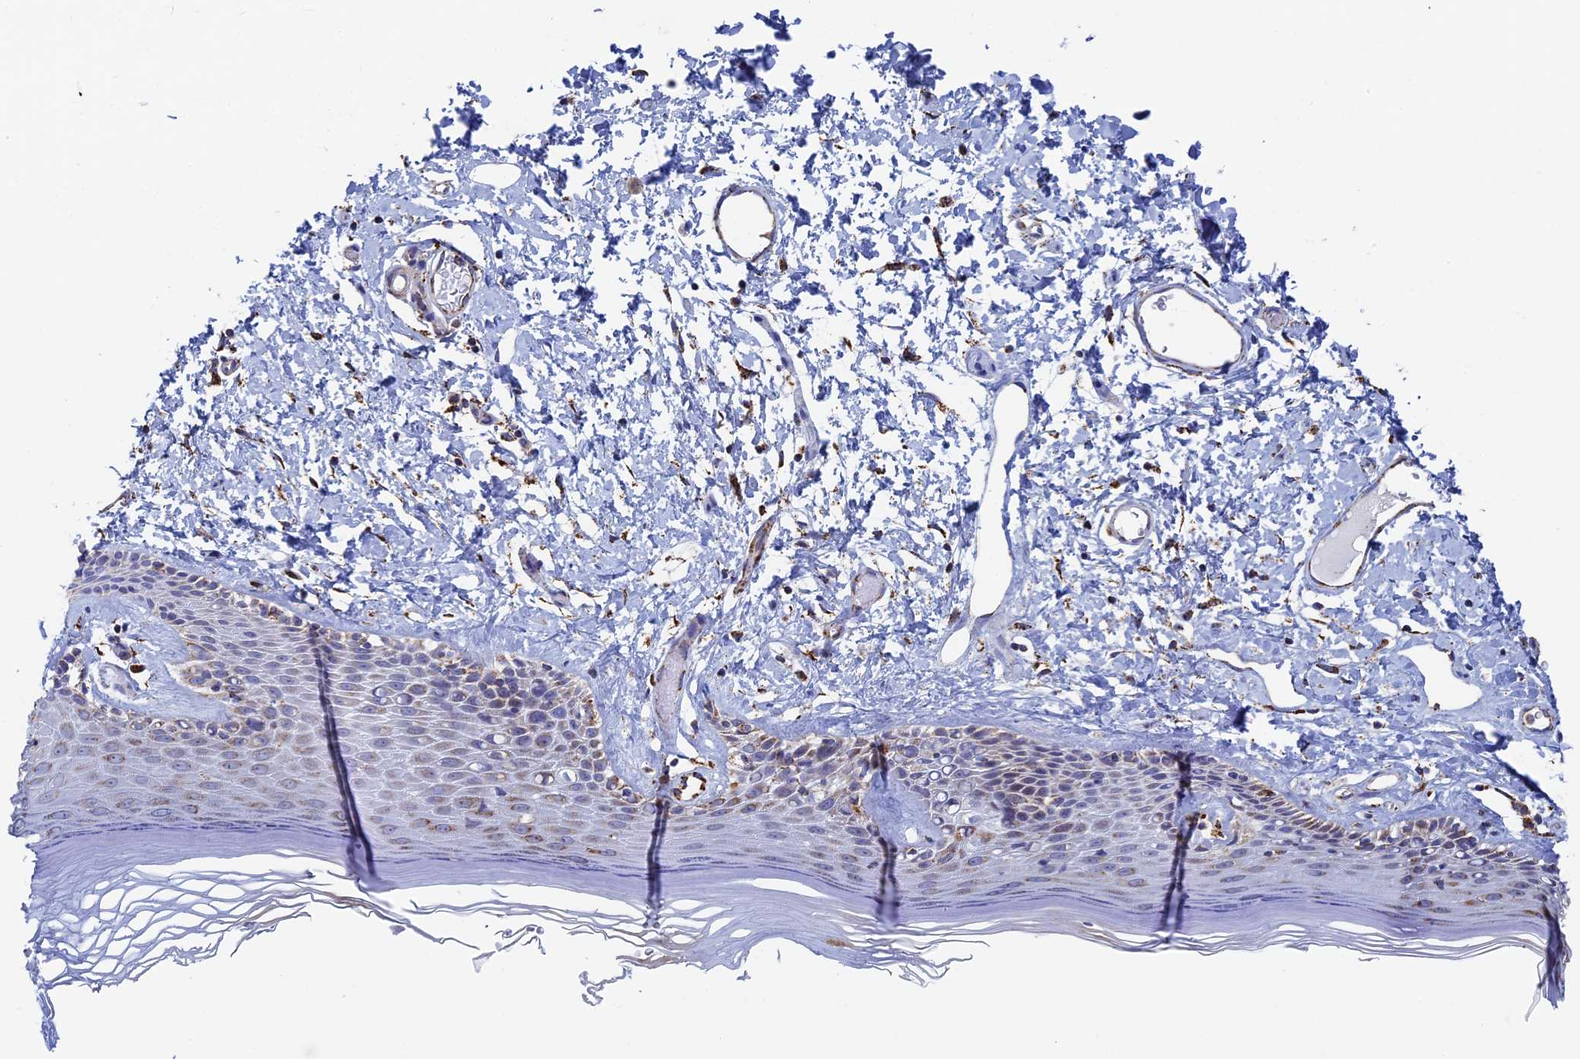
{"staining": {"intensity": "strong", "quantity": "25%-75%", "location": "cytoplasmic/membranous"}, "tissue": "skin", "cell_type": "Epidermal cells", "image_type": "normal", "snomed": [{"axis": "morphology", "description": "Normal tissue, NOS"}, {"axis": "topography", "description": "Adipose tissue"}, {"axis": "topography", "description": "Vascular tissue"}, {"axis": "topography", "description": "Vulva"}, {"axis": "topography", "description": "Peripheral nerve tissue"}], "caption": "Immunohistochemical staining of unremarkable human skin demonstrates strong cytoplasmic/membranous protein expression in about 25%-75% of epidermal cells.", "gene": "SEC24D", "patient": {"sex": "female", "age": 86}}